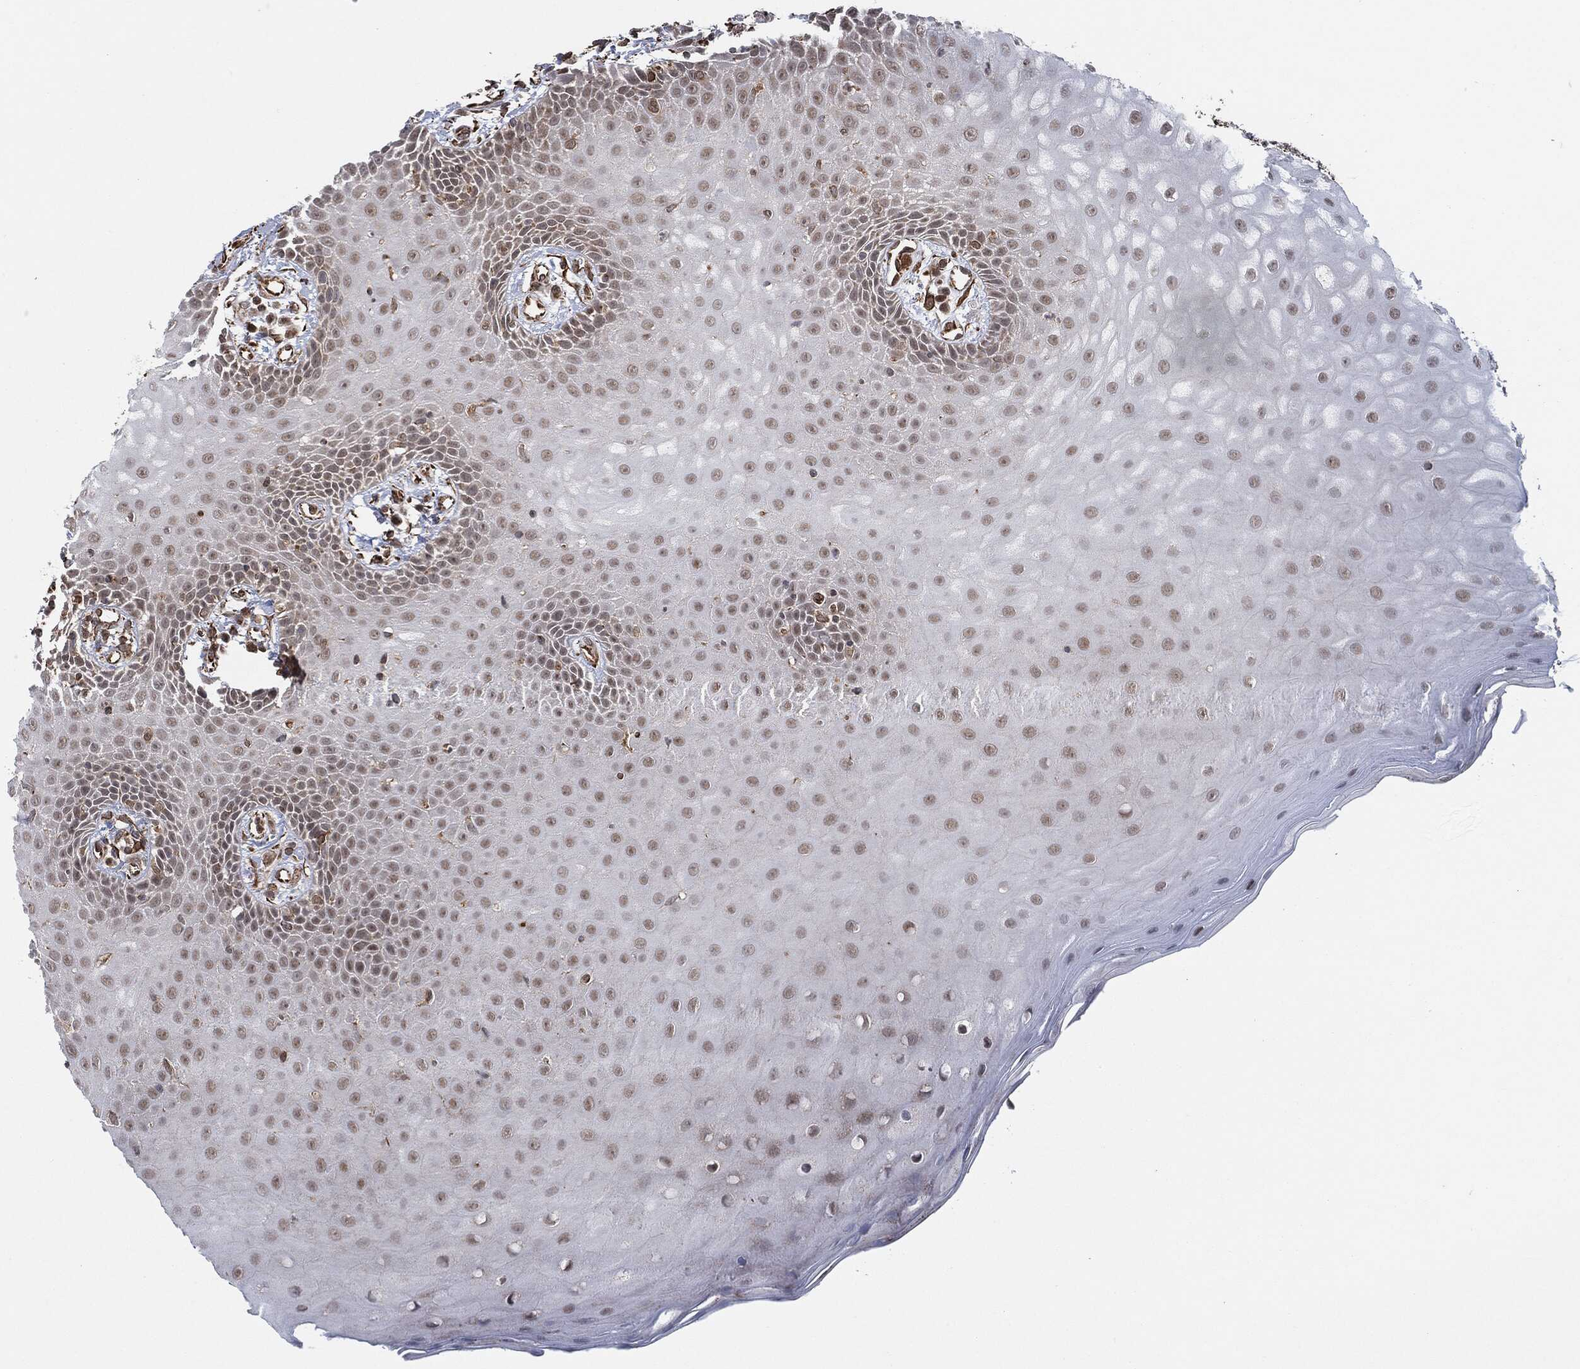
{"staining": {"intensity": "weak", "quantity": "25%-75%", "location": "nuclear"}, "tissue": "oral mucosa", "cell_type": "Squamous epithelial cells", "image_type": "normal", "snomed": [{"axis": "morphology", "description": "Normal tissue, NOS"}, {"axis": "morphology", "description": "Squamous cell carcinoma, NOS"}, {"axis": "topography", "description": "Oral tissue"}, {"axis": "topography", "description": "Head-Neck"}], "caption": "Human oral mucosa stained for a protein (brown) exhibits weak nuclear positive positivity in approximately 25%-75% of squamous epithelial cells.", "gene": "TP53RK", "patient": {"sex": "female", "age": 82}}